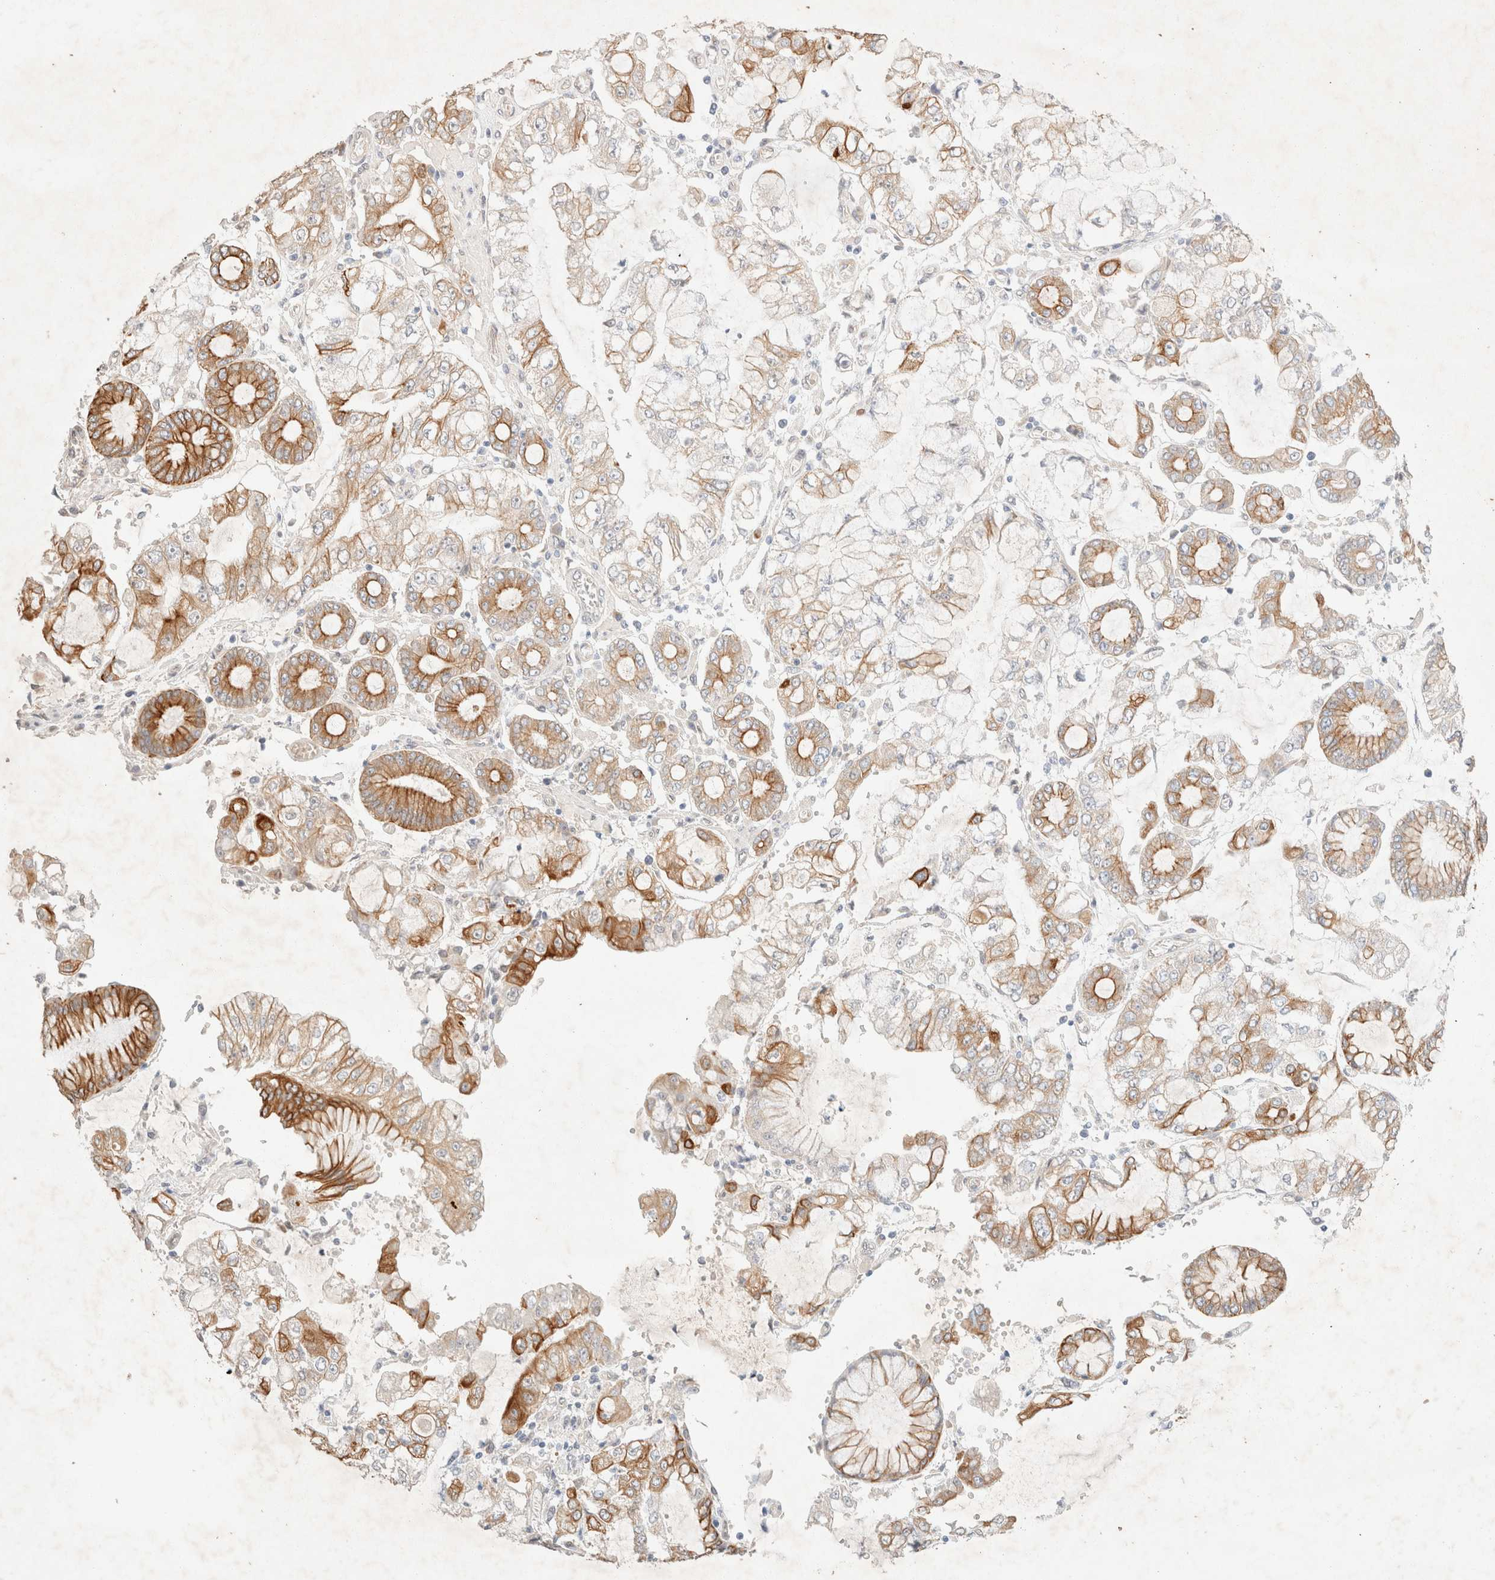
{"staining": {"intensity": "moderate", "quantity": "25%-75%", "location": "cytoplasmic/membranous"}, "tissue": "stomach cancer", "cell_type": "Tumor cells", "image_type": "cancer", "snomed": [{"axis": "morphology", "description": "Adenocarcinoma, NOS"}, {"axis": "topography", "description": "Stomach"}], "caption": "Protein expression analysis of human adenocarcinoma (stomach) reveals moderate cytoplasmic/membranous positivity in approximately 25%-75% of tumor cells. The protein is shown in brown color, while the nuclei are stained blue.", "gene": "CSNK1E", "patient": {"sex": "male", "age": 76}}